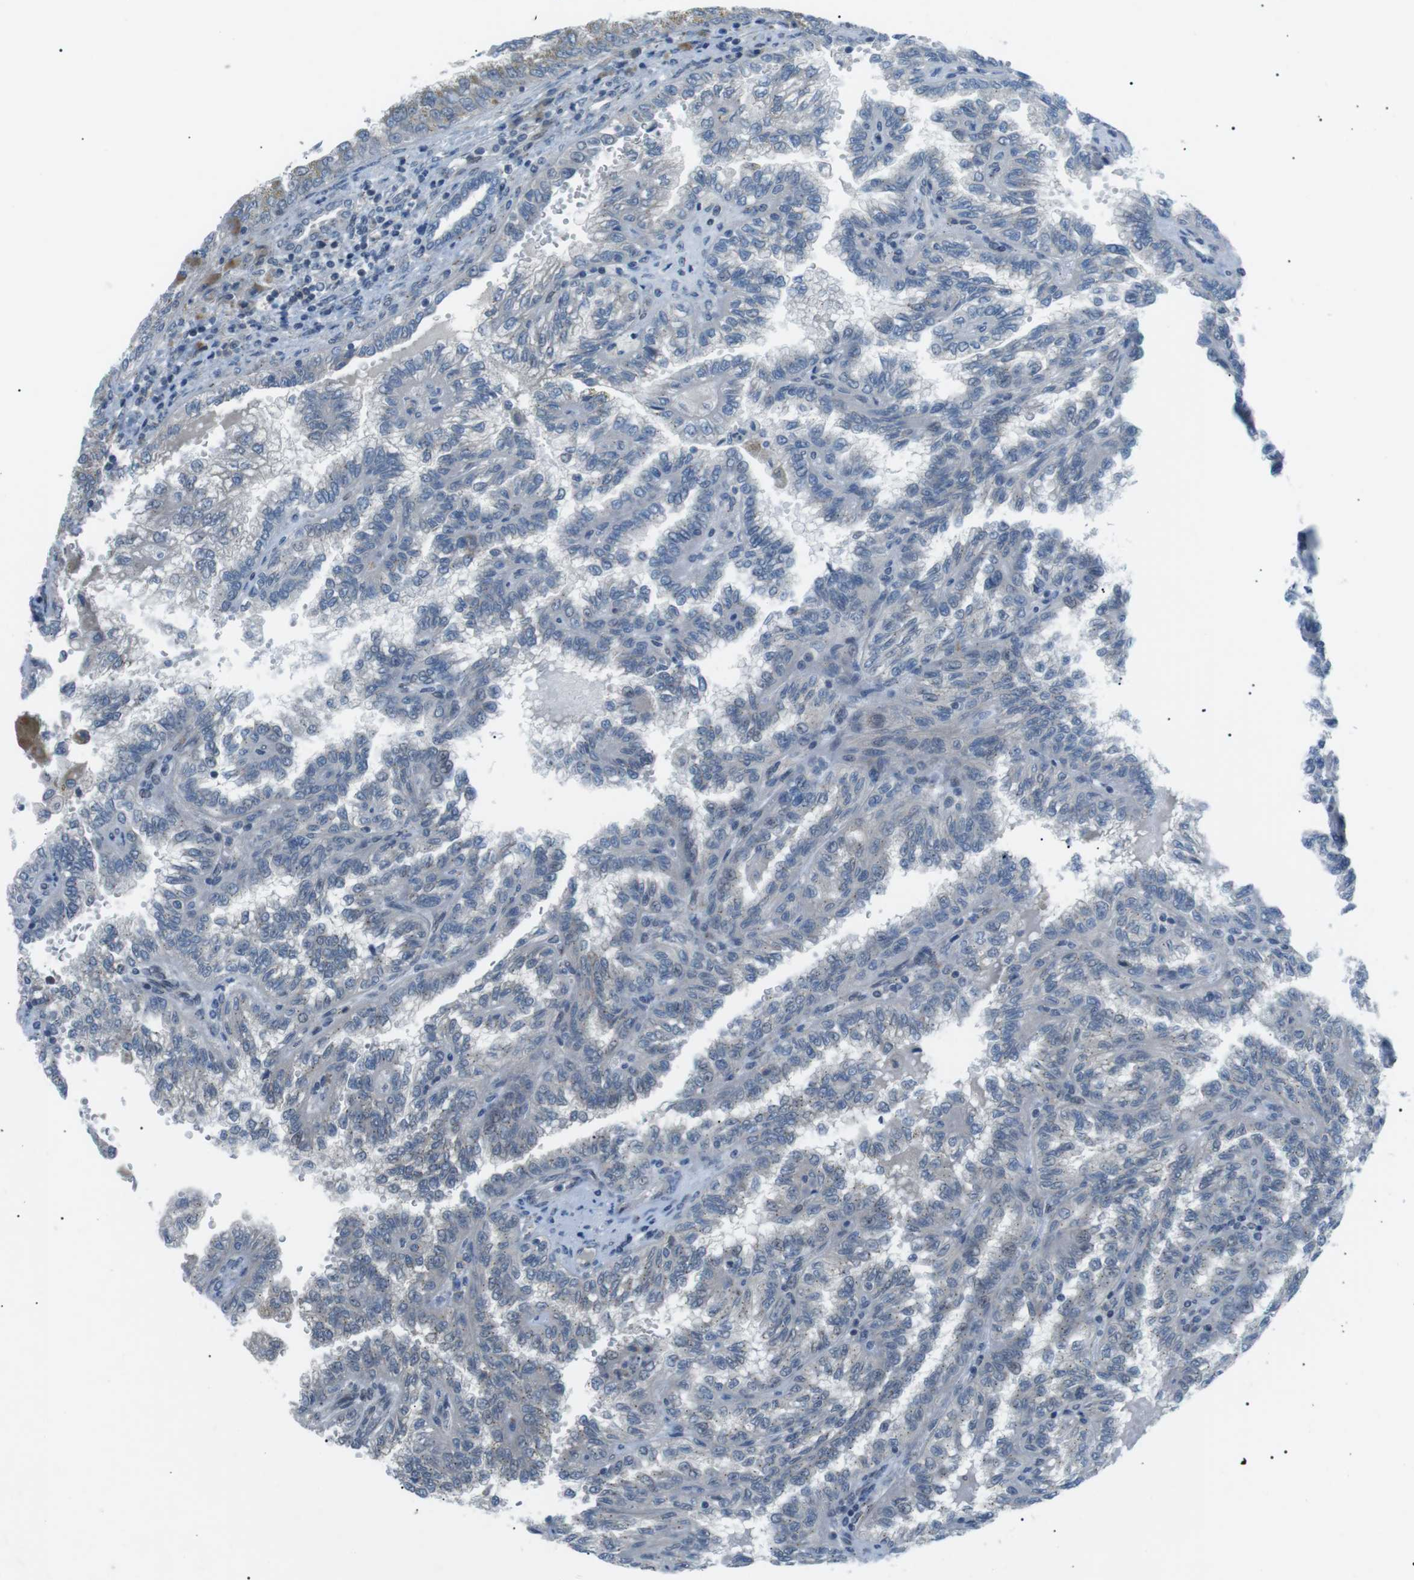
{"staining": {"intensity": "negative", "quantity": "none", "location": "none"}, "tissue": "renal cancer", "cell_type": "Tumor cells", "image_type": "cancer", "snomed": [{"axis": "morphology", "description": "Inflammation, NOS"}, {"axis": "morphology", "description": "Adenocarcinoma, NOS"}, {"axis": "topography", "description": "Kidney"}], "caption": "The photomicrograph displays no significant positivity in tumor cells of renal cancer.", "gene": "ARID5B", "patient": {"sex": "male", "age": 68}}